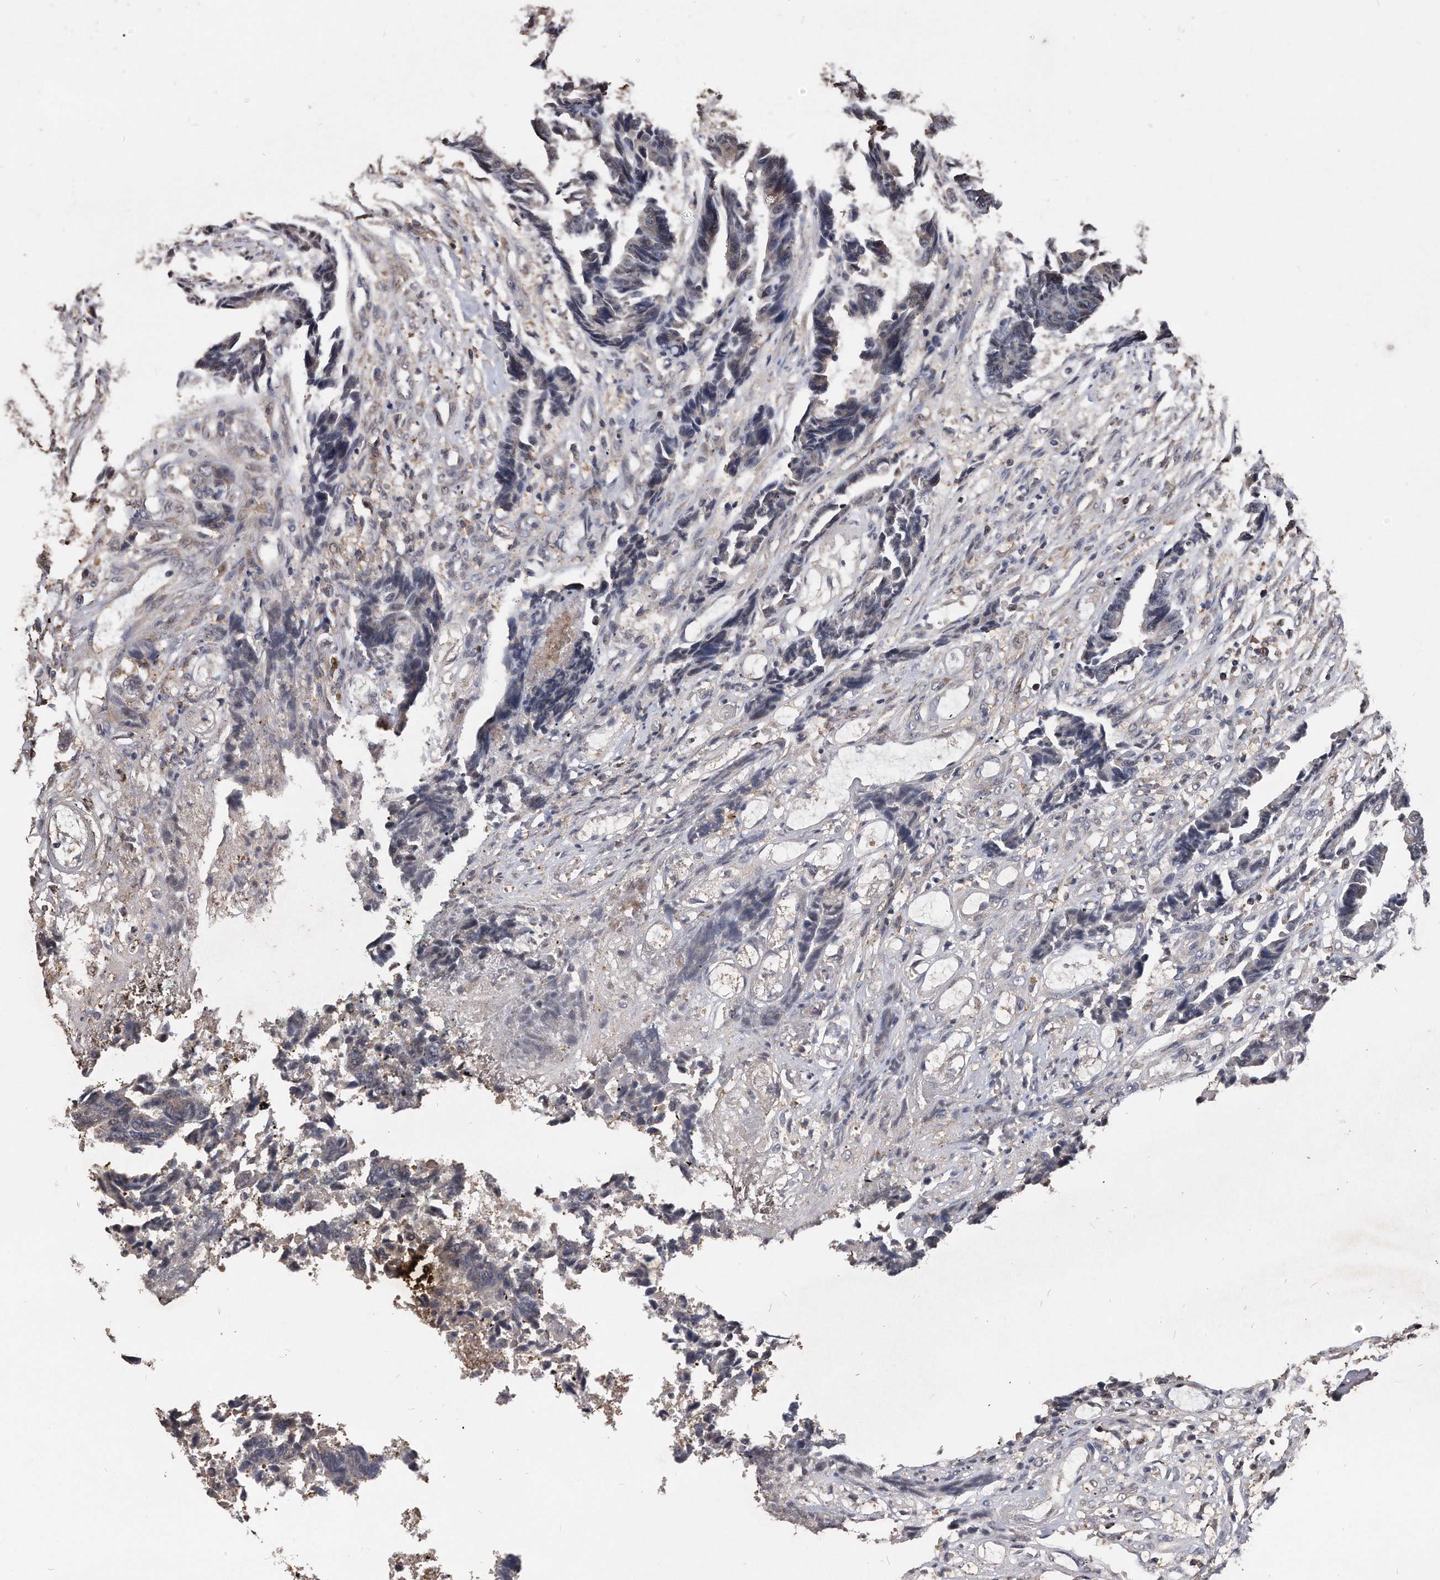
{"staining": {"intensity": "negative", "quantity": "none", "location": "none"}, "tissue": "colorectal cancer", "cell_type": "Tumor cells", "image_type": "cancer", "snomed": [{"axis": "morphology", "description": "Adenocarcinoma, NOS"}, {"axis": "topography", "description": "Rectum"}], "caption": "Tumor cells show no significant staining in colorectal cancer. The staining was performed using DAB to visualize the protein expression in brown, while the nuclei were stained in blue with hematoxylin (Magnification: 20x).", "gene": "IL20RA", "patient": {"sex": "male", "age": 84}}